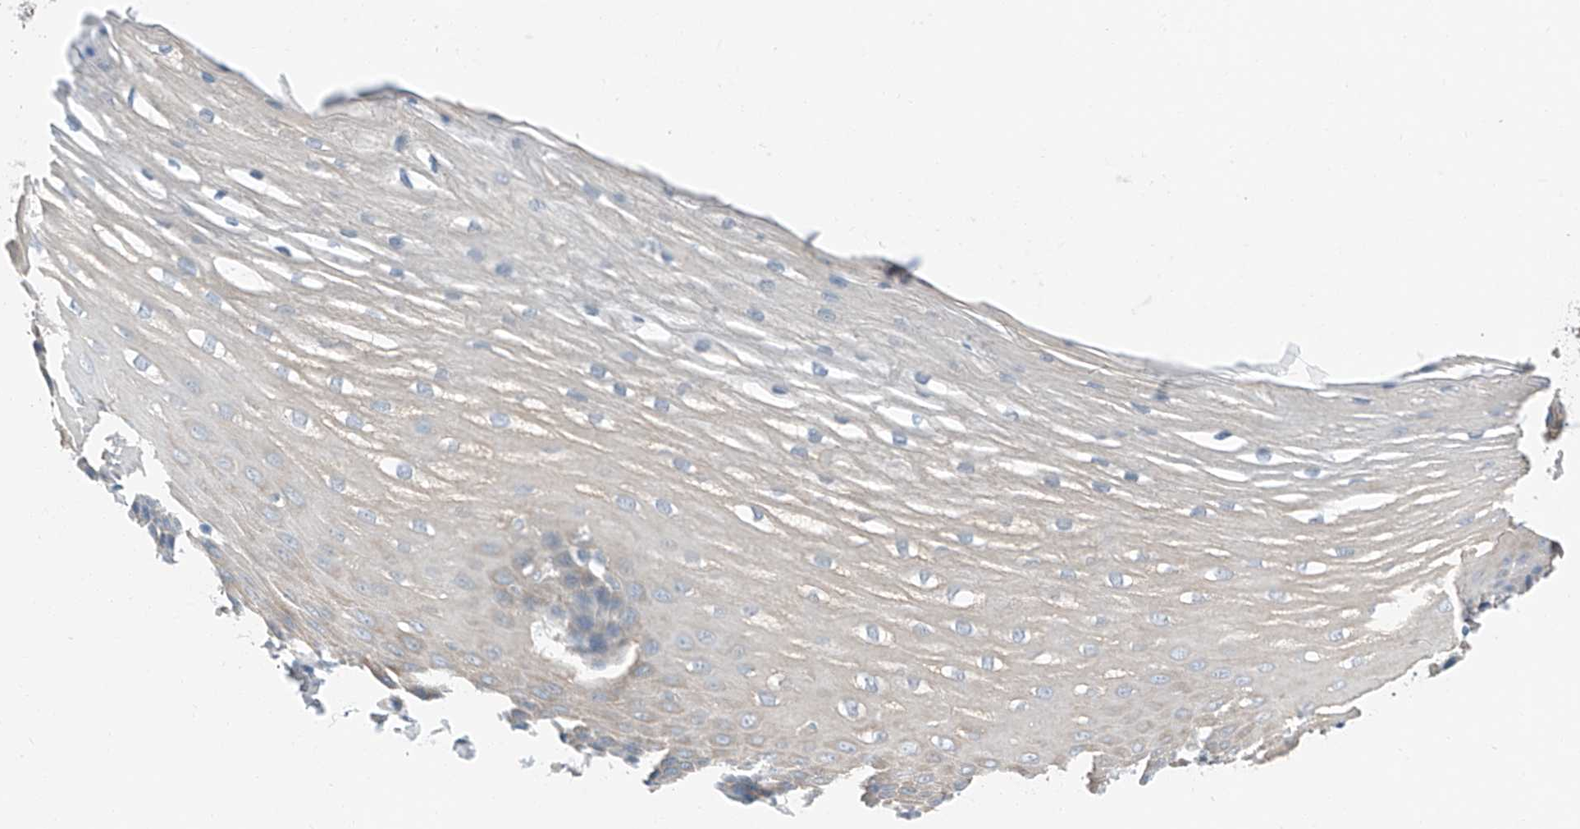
{"staining": {"intensity": "weak", "quantity": "<25%", "location": "cytoplasmic/membranous"}, "tissue": "esophagus", "cell_type": "Squamous epithelial cells", "image_type": "normal", "snomed": [{"axis": "morphology", "description": "Normal tissue, NOS"}, {"axis": "topography", "description": "Esophagus"}], "caption": "Normal esophagus was stained to show a protein in brown. There is no significant expression in squamous epithelial cells. The staining was performed using DAB (3,3'-diaminobenzidine) to visualize the protein expression in brown, while the nuclei were stained in blue with hematoxylin (Magnification: 20x).", "gene": "MDGA1", "patient": {"sex": "male", "age": 62}}